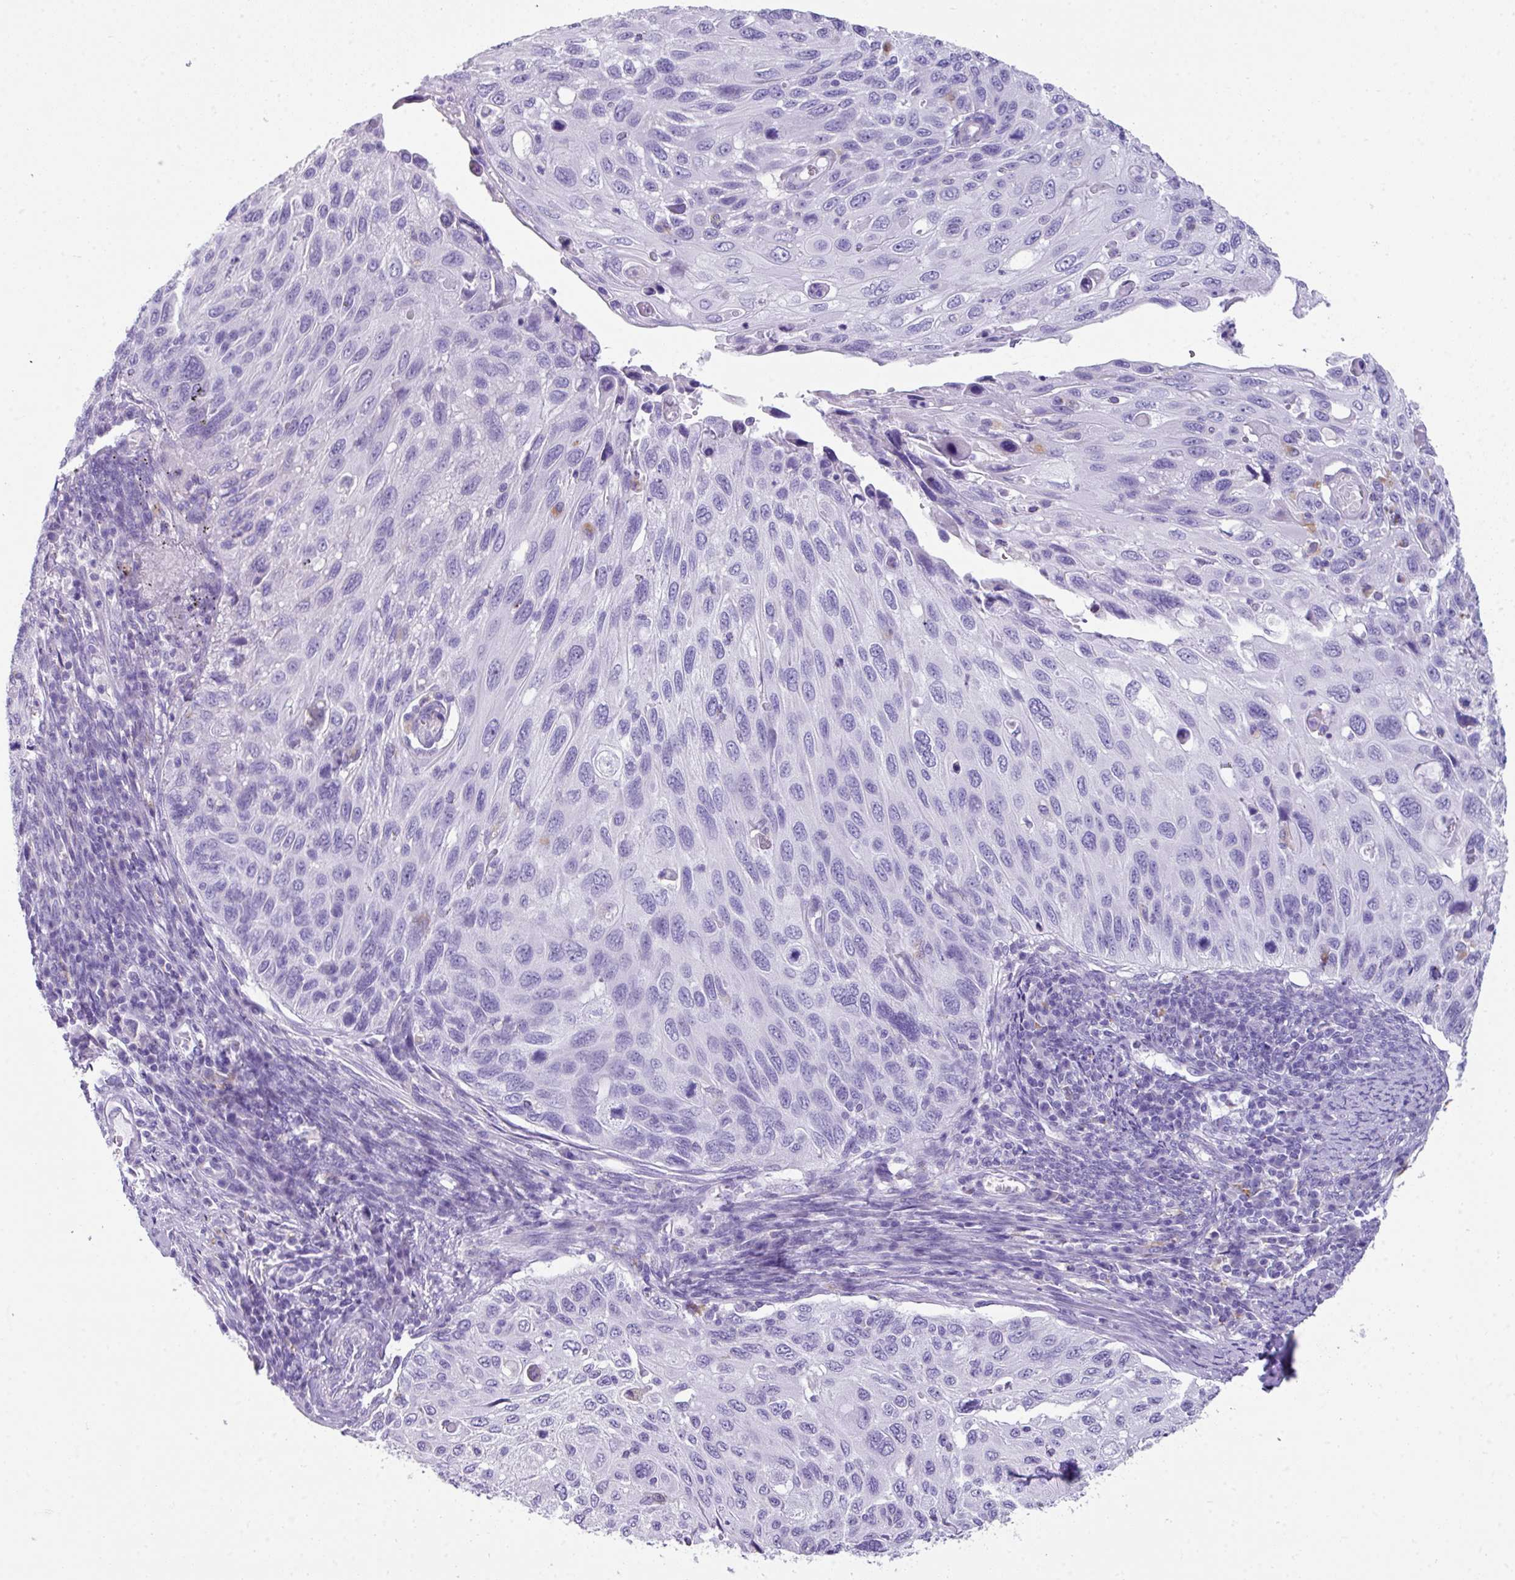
{"staining": {"intensity": "negative", "quantity": "none", "location": "none"}, "tissue": "cervical cancer", "cell_type": "Tumor cells", "image_type": "cancer", "snomed": [{"axis": "morphology", "description": "Squamous cell carcinoma, NOS"}, {"axis": "topography", "description": "Cervix"}], "caption": "This is a histopathology image of immunohistochemistry staining of squamous cell carcinoma (cervical), which shows no staining in tumor cells.", "gene": "ZNF568", "patient": {"sex": "female", "age": 70}}